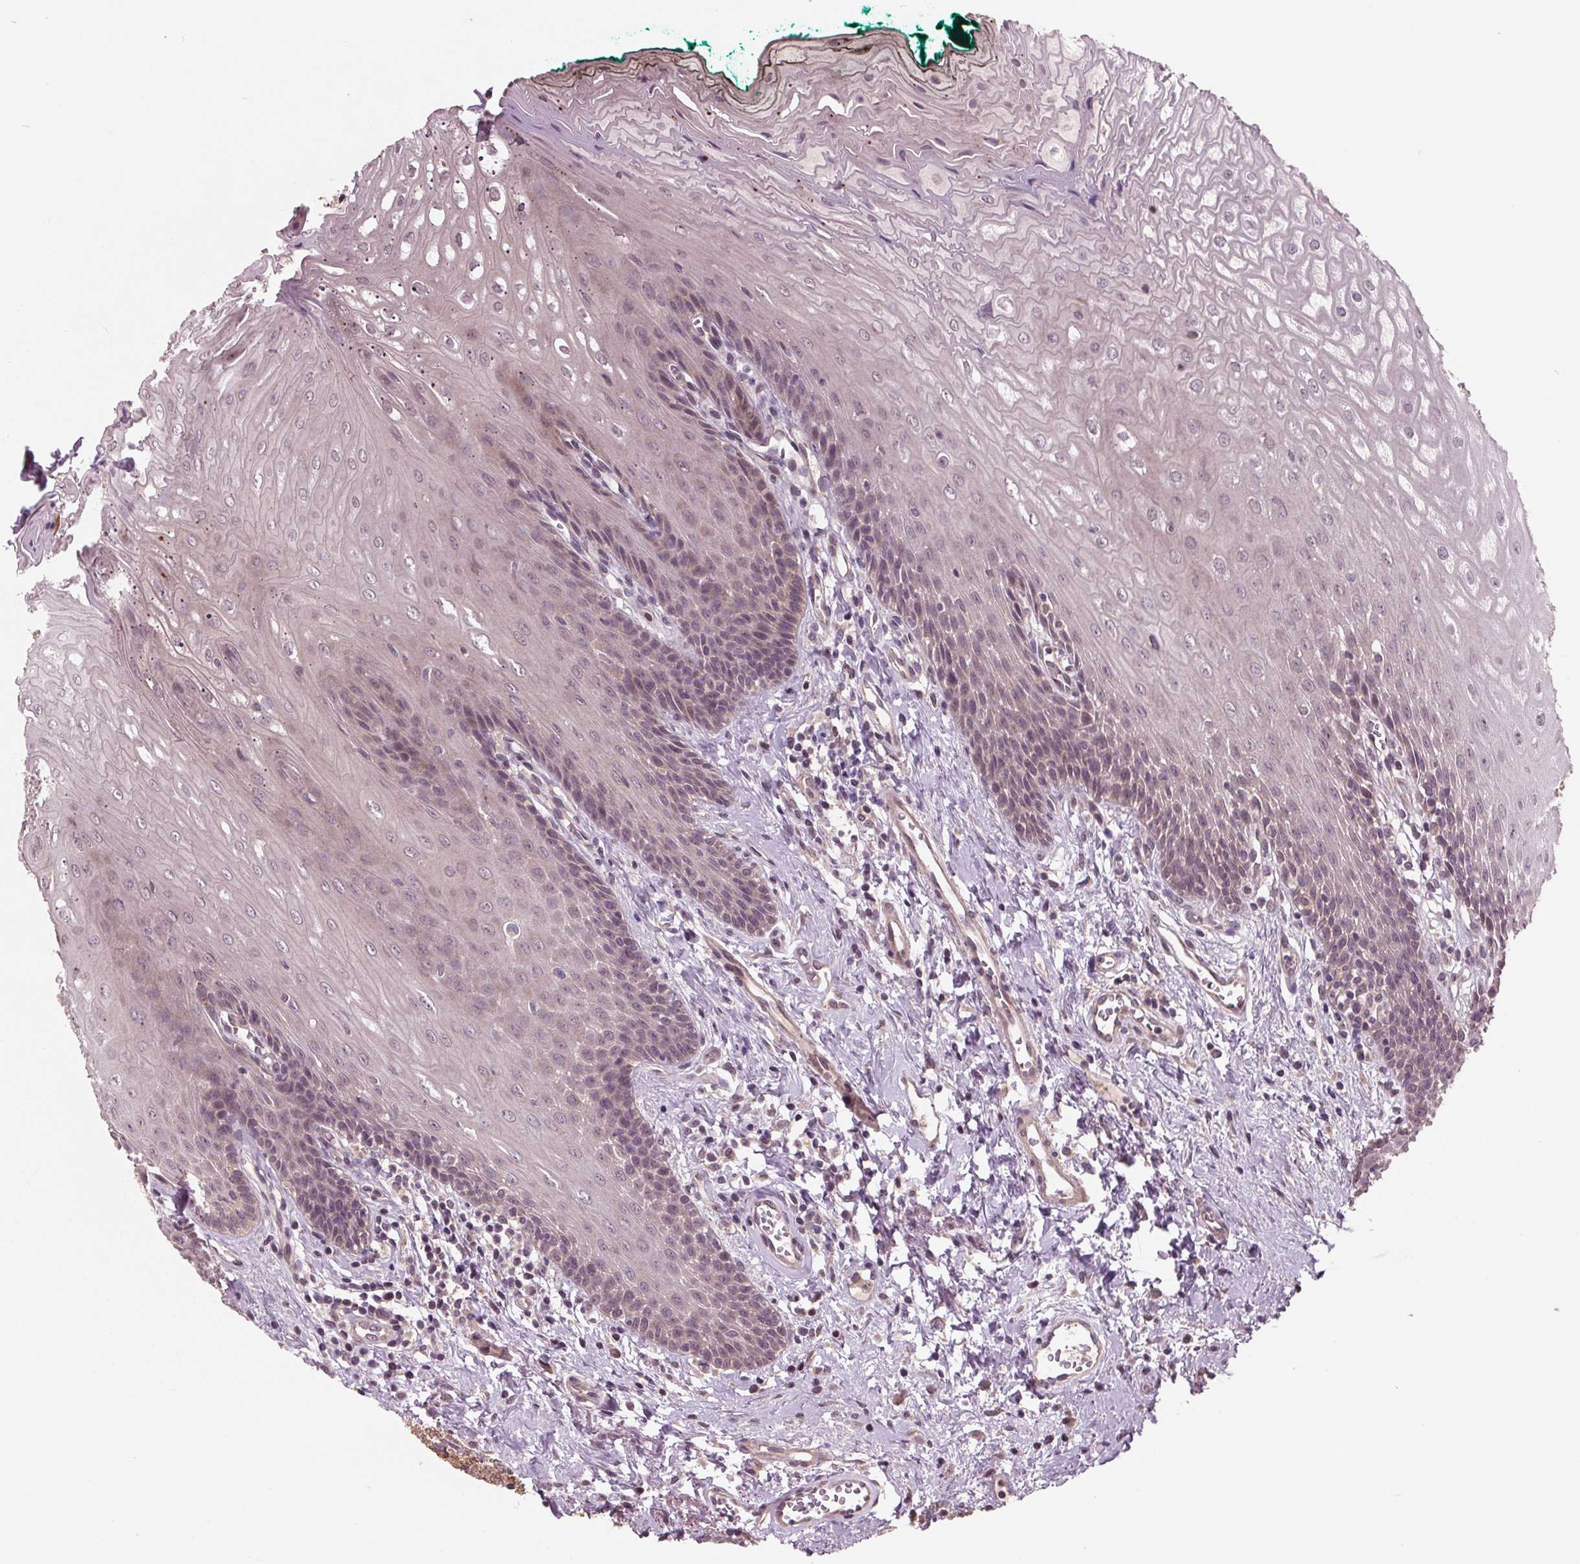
{"staining": {"intensity": "weak", "quantity": "<25%", "location": "cytoplasmic/membranous"}, "tissue": "oral mucosa", "cell_type": "Squamous epithelial cells", "image_type": "normal", "snomed": [{"axis": "morphology", "description": "Normal tissue, NOS"}, {"axis": "topography", "description": "Oral tissue"}], "caption": "The immunohistochemistry photomicrograph has no significant expression in squamous epithelial cells of oral mucosa.", "gene": "MAPK8", "patient": {"sex": "female", "age": 68}}